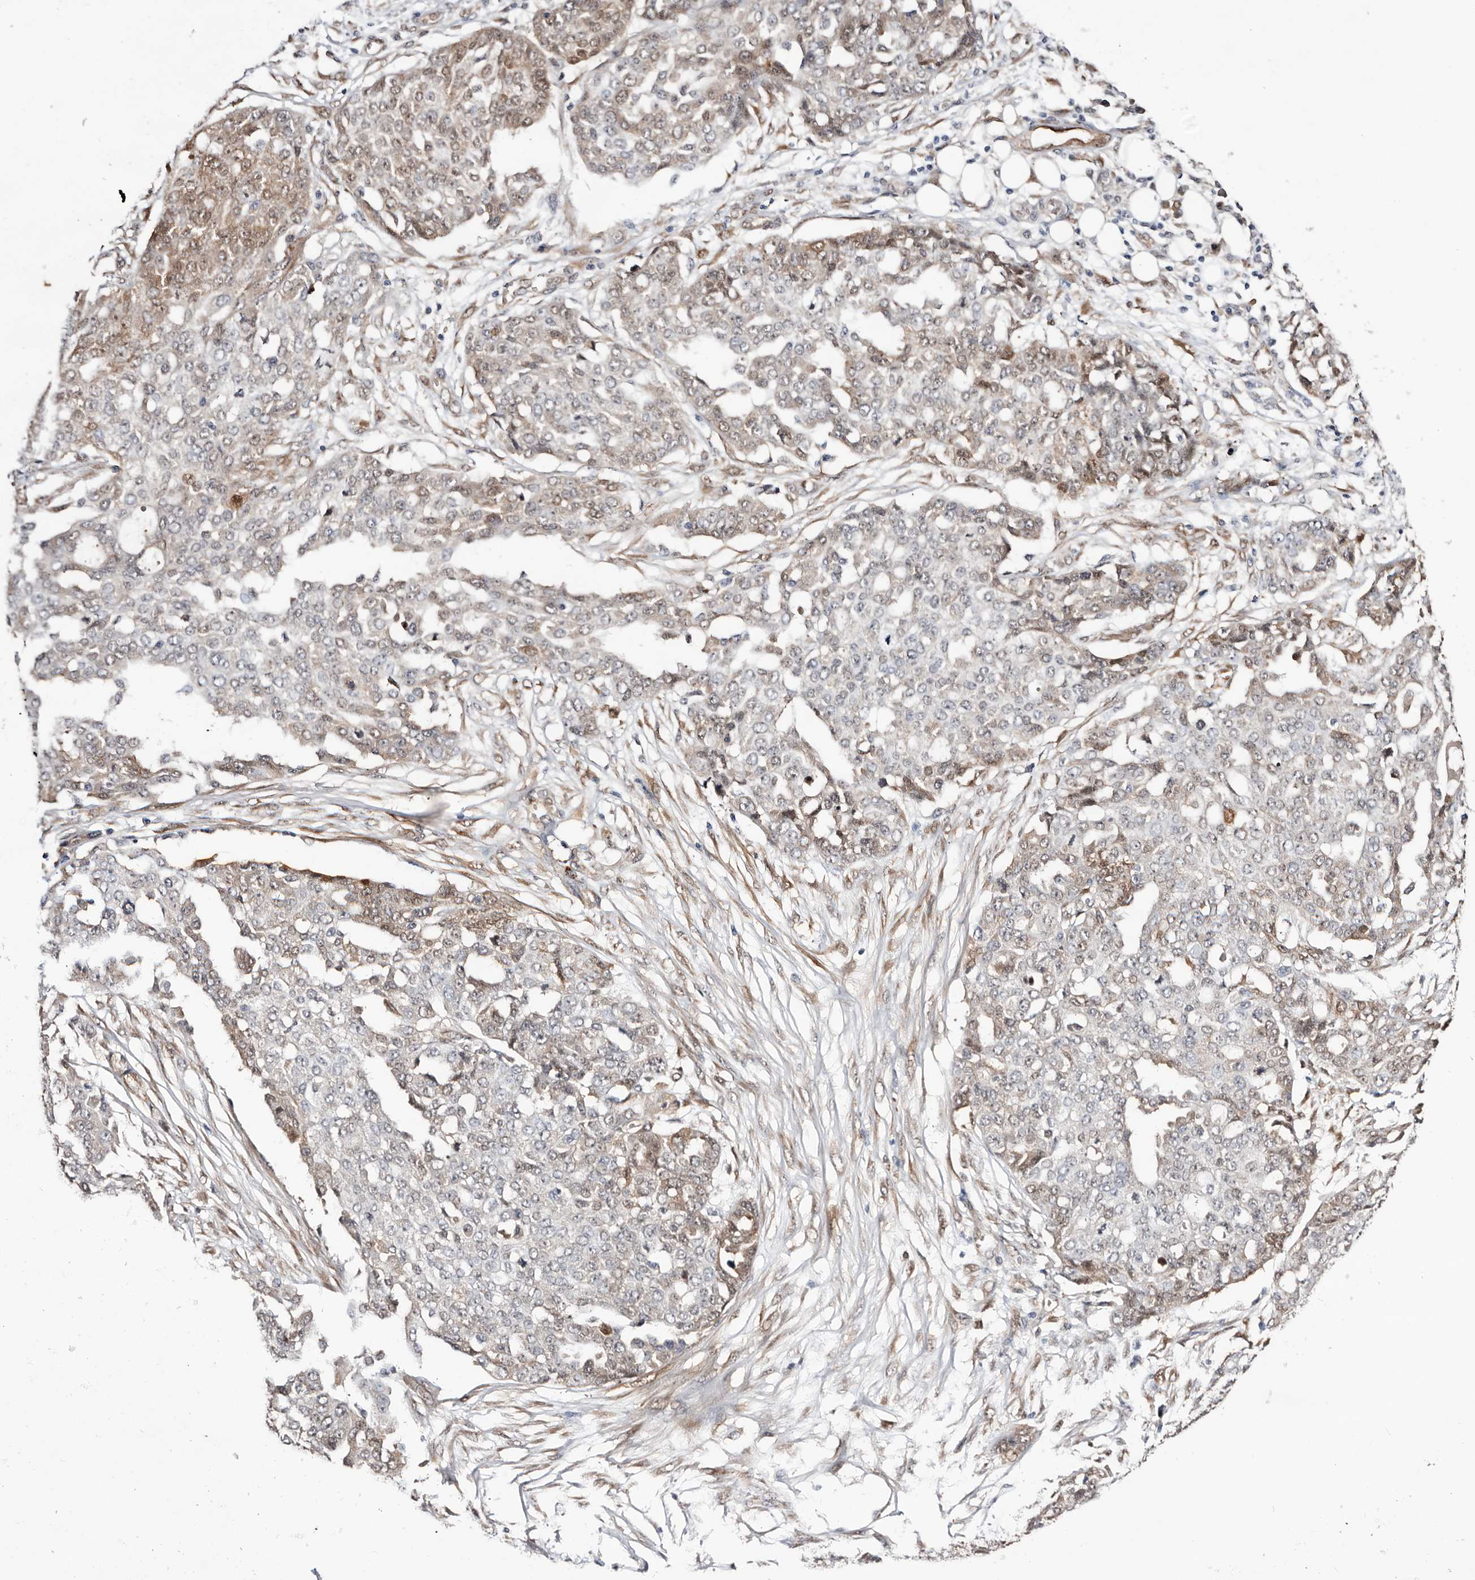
{"staining": {"intensity": "moderate", "quantity": "<25%", "location": "cytoplasmic/membranous"}, "tissue": "ovarian cancer", "cell_type": "Tumor cells", "image_type": "cancer", "snomed": [{"axis": "morphology", "description": "Cystadenocarcinoma, serous, NOS"}, {"axis": "topography", "description": "Soft tissue"}, {"axis": "topography", "description": "Ovary"}], "caption": "Approximately <25% of tumor cells in human ovarian cancer show moderate cytoplasmic/membranous protein expression as visualized by brown immunohistochemical staining.", "gene": "TP53I3", "patient": {"sex": "female", "age": 57}}